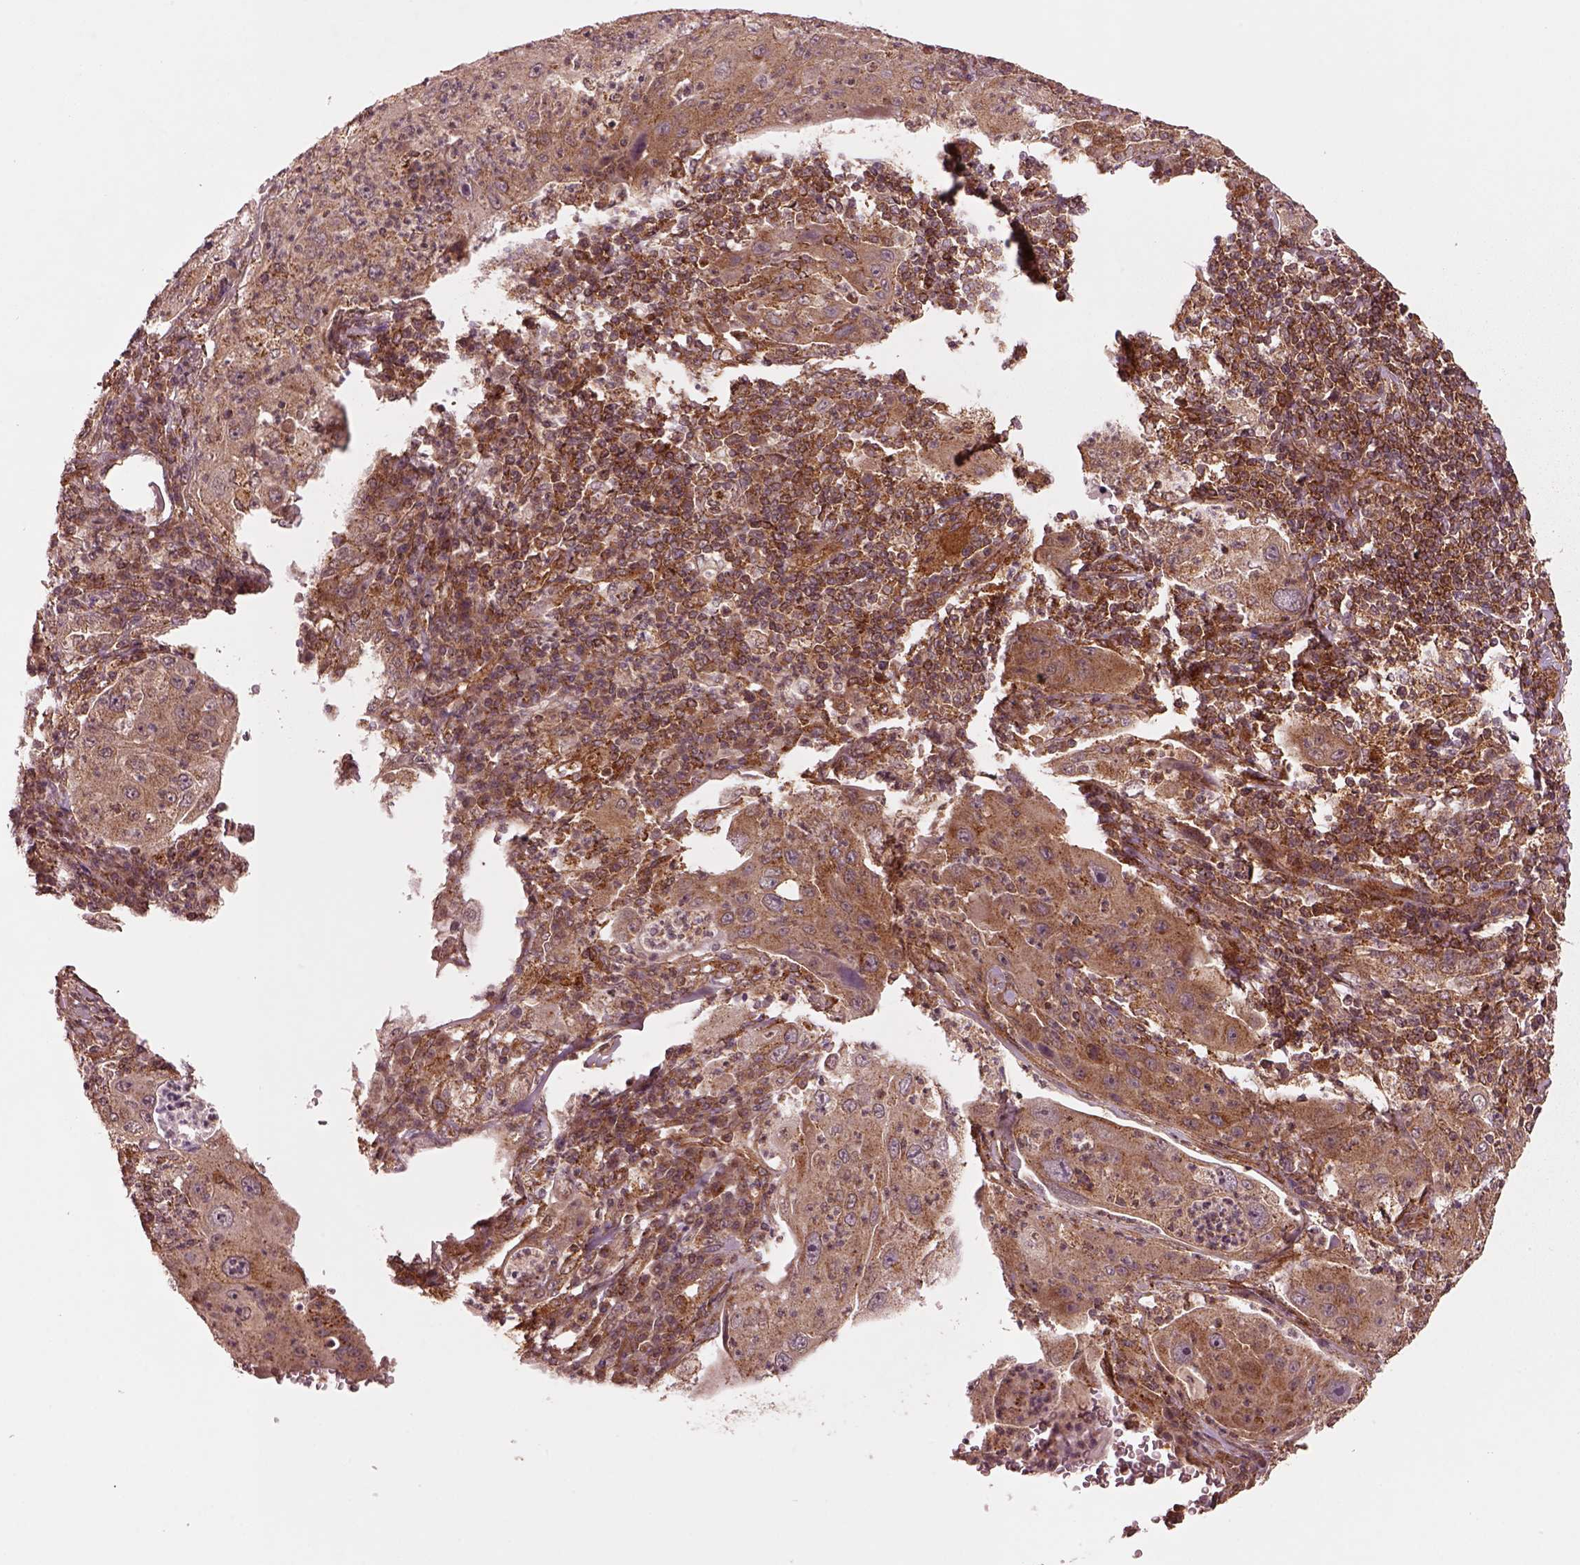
{"staining": {"intensity": "moderate", "quantity": "25%-75%", "location": "cytoplasmic/membranous"}, "tissue": "lung cancer", "cell_type": "Tumor cells", "image_type": "cancer", "snomed": [{"axis": "morphology", "description": "Squamous cell carcinoma, NOS"}, {"axis": "topography", "description": "Lung"}], "caption": "Immunohistochemical staining of human lung cancer (squamous cell carcinoma) demonstrates medium levels of moderate cytoplasmic/membranous staining in about 25%-75% of tumor cells.", "gene": "WASHC2A", "patient": {"sex": "female", "age": 59}}